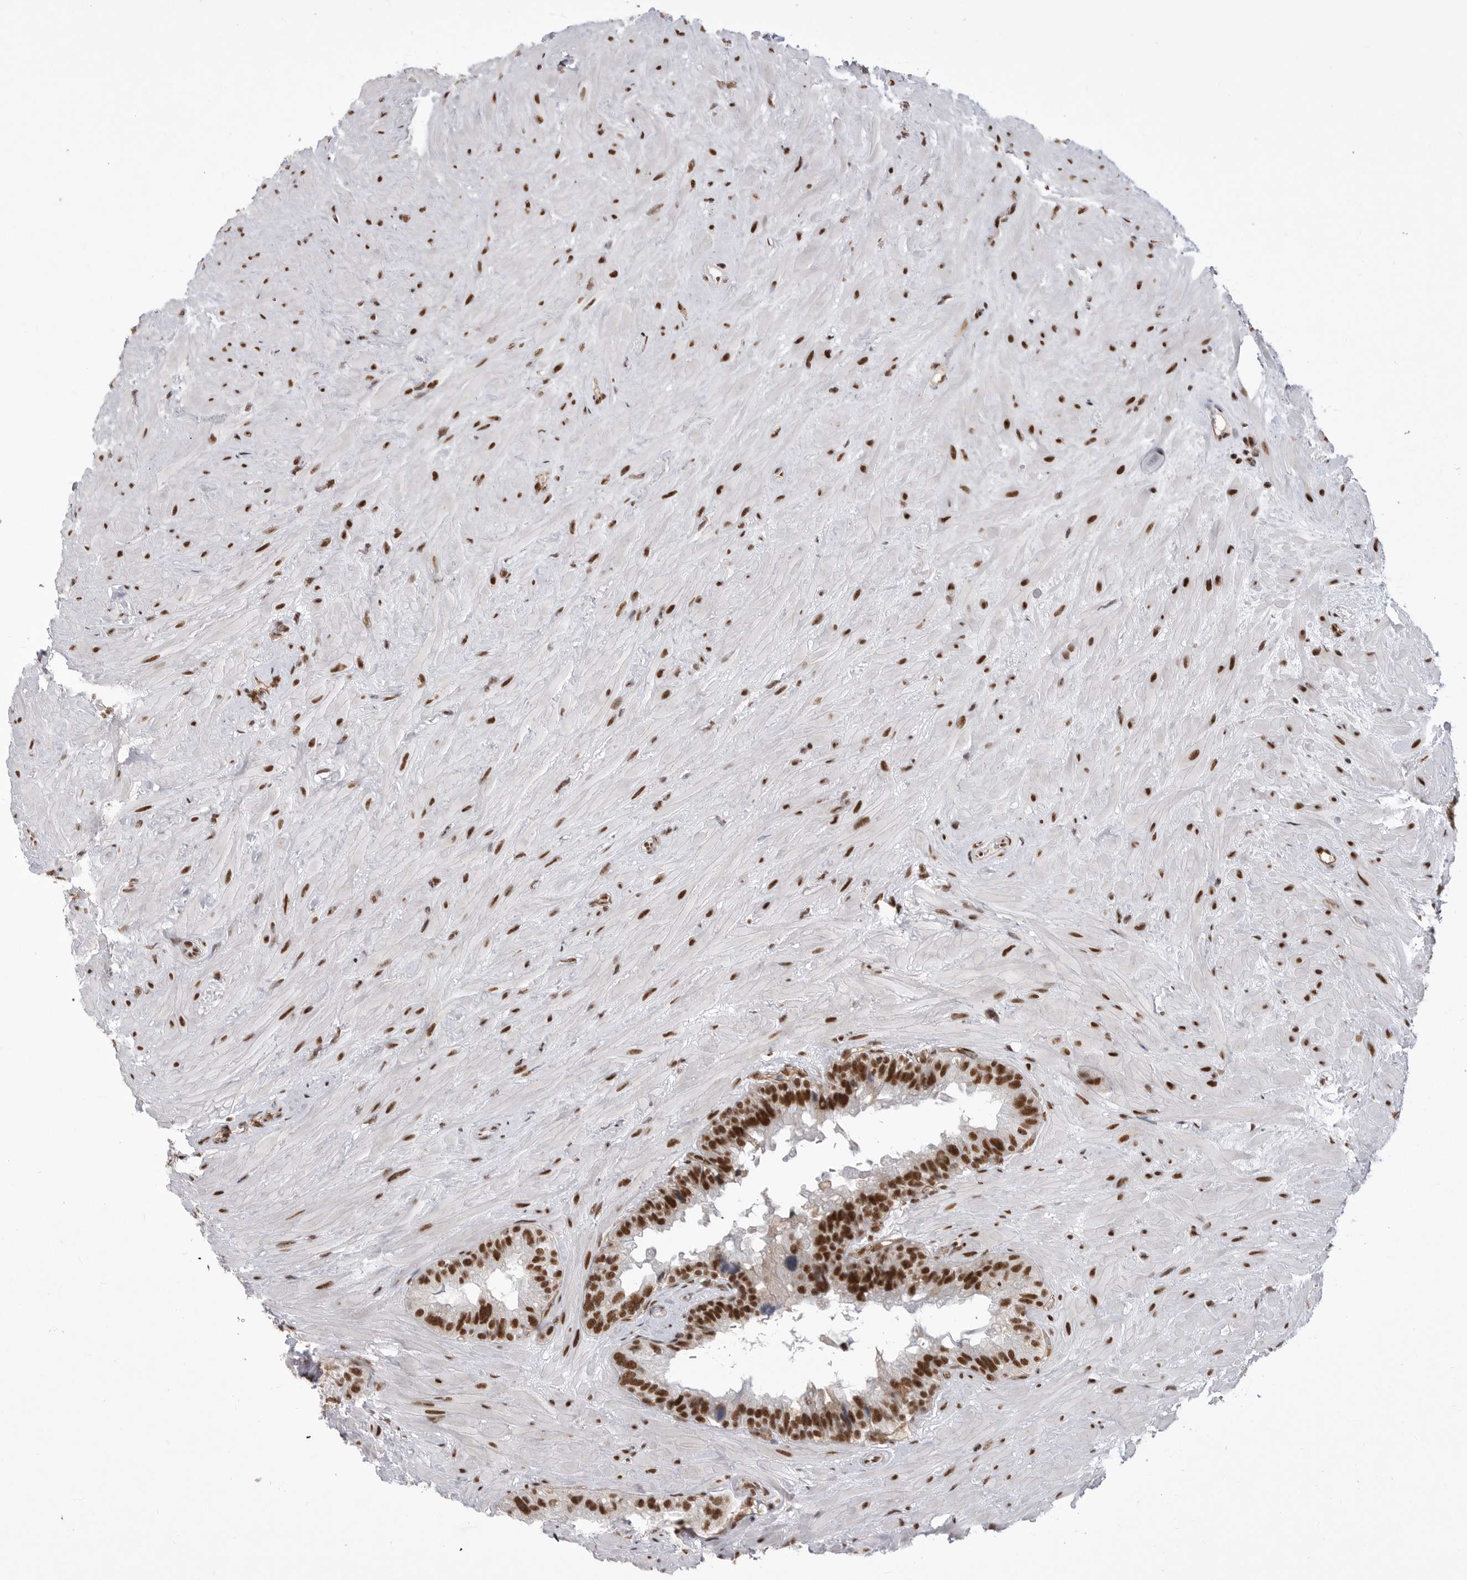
{"staining": {"intensity": "strong", "quantity": ">75%", "location": "nuclear"}, "tissue": "seminal vesicle", "cell_type": "Glandular cells", "image_type": "normal", "snomed": [{"axis": "morphology", "description": "Normal tissue, NOS"}, {"axis": "topography", "description": "Seminal veicle"}], "caption": "IHC (DAB (3,3'-diaminobenzidine)) staining of normal human seminal vesicle reveals strong nuclear protein staining in approximately >75% of glandular cells.", "gene": "PPP1R8", "patient": {"sex": "male", "age": 80}}